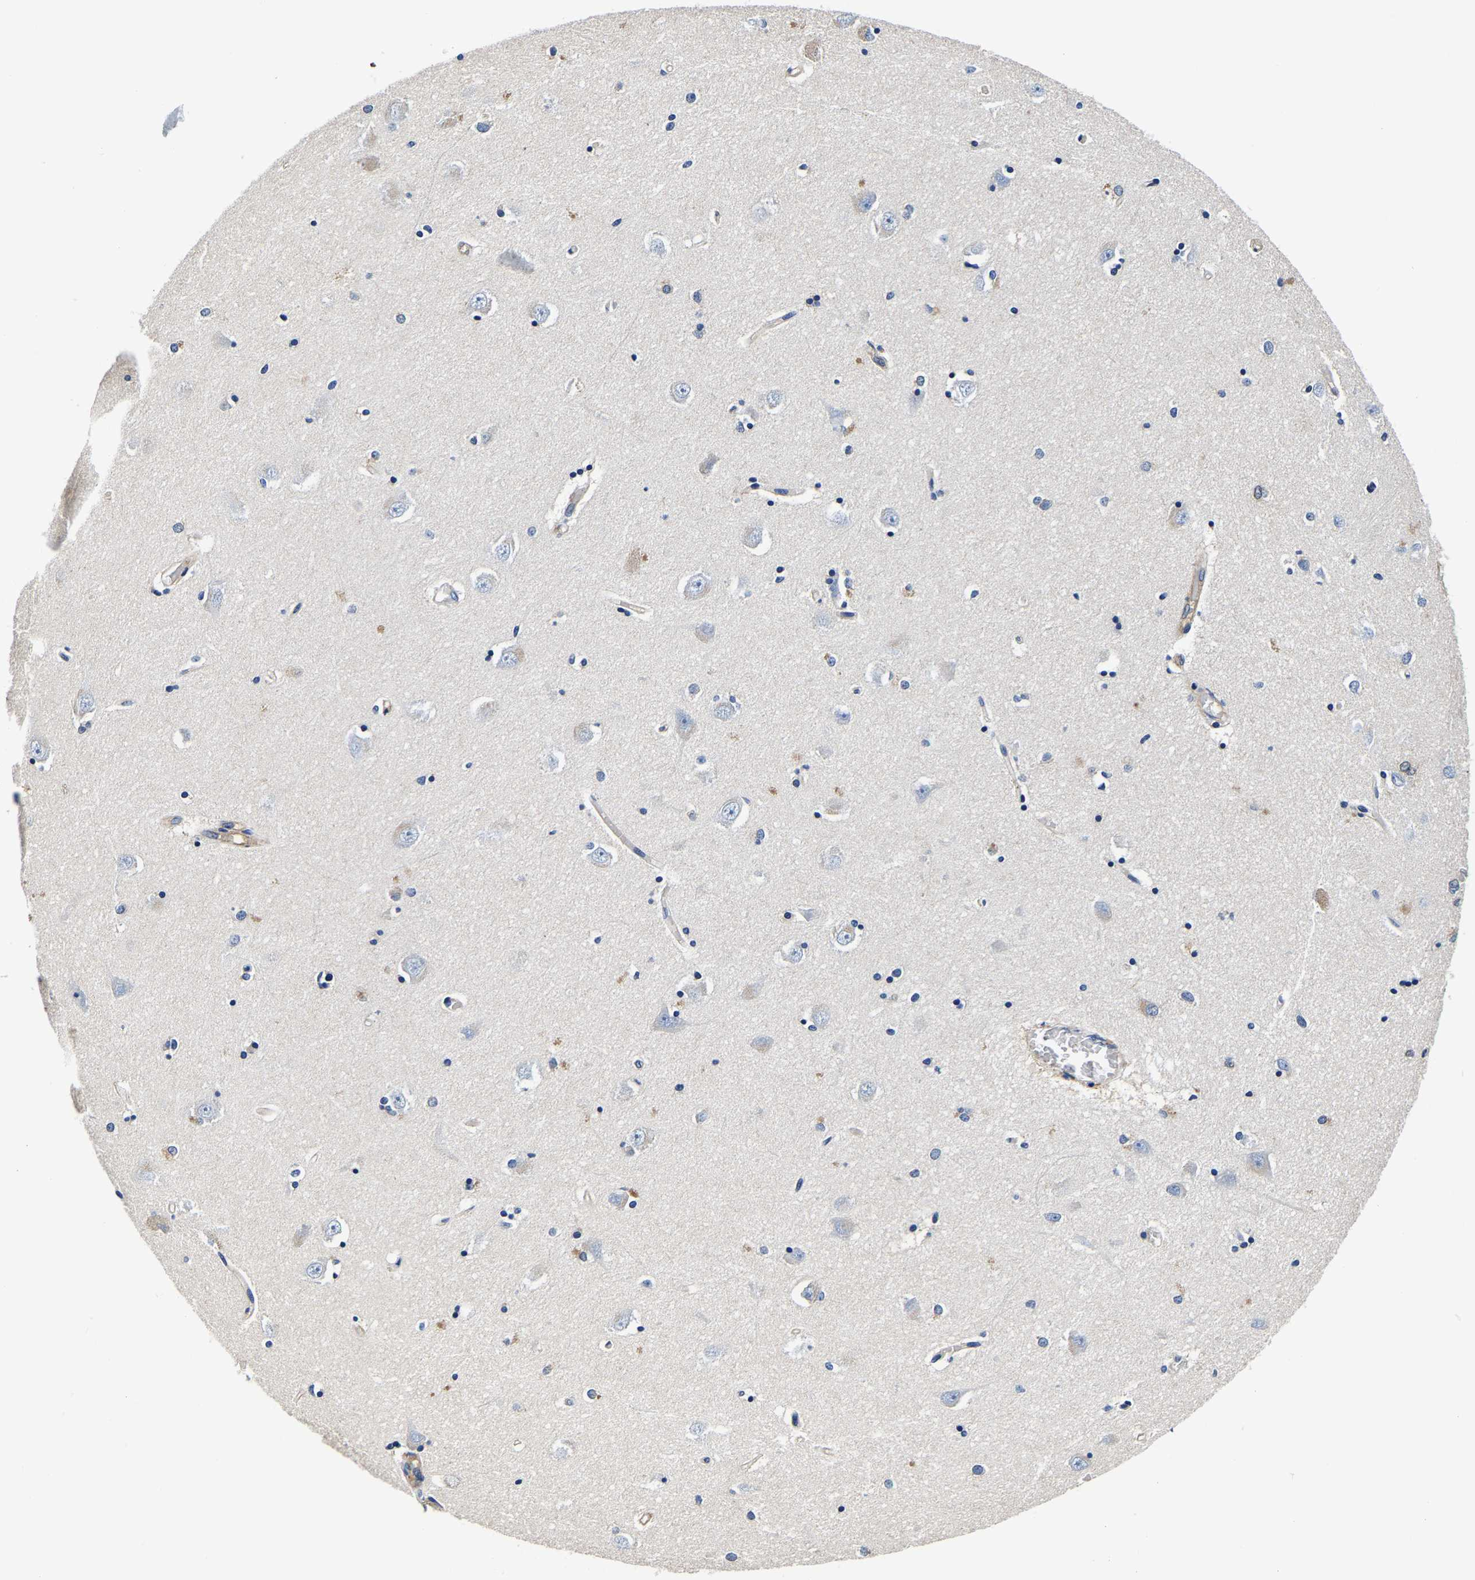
{"staining": {"intensity": "negative", "quantity": "none", "location": "none"}, "tissue": "hippocampus", "cell_type": "Glial cells", "image_type": "normal", "snomed": [{"axis": "morphology", "description": "Normal tissue, NOS"}, {"axis": "topography", "description": "Hippocampus"}], "caption": "Image shows no significant protein staining in glial cells of benign hippocampus. Brightfield microscopy of immunohistochemistry (IHC) stained with DAB (brown) and hematoxylin (blue), captured at high magnification.", "gene": "SH3GLB1", "patient": {"sex": "male", "age": 45}}